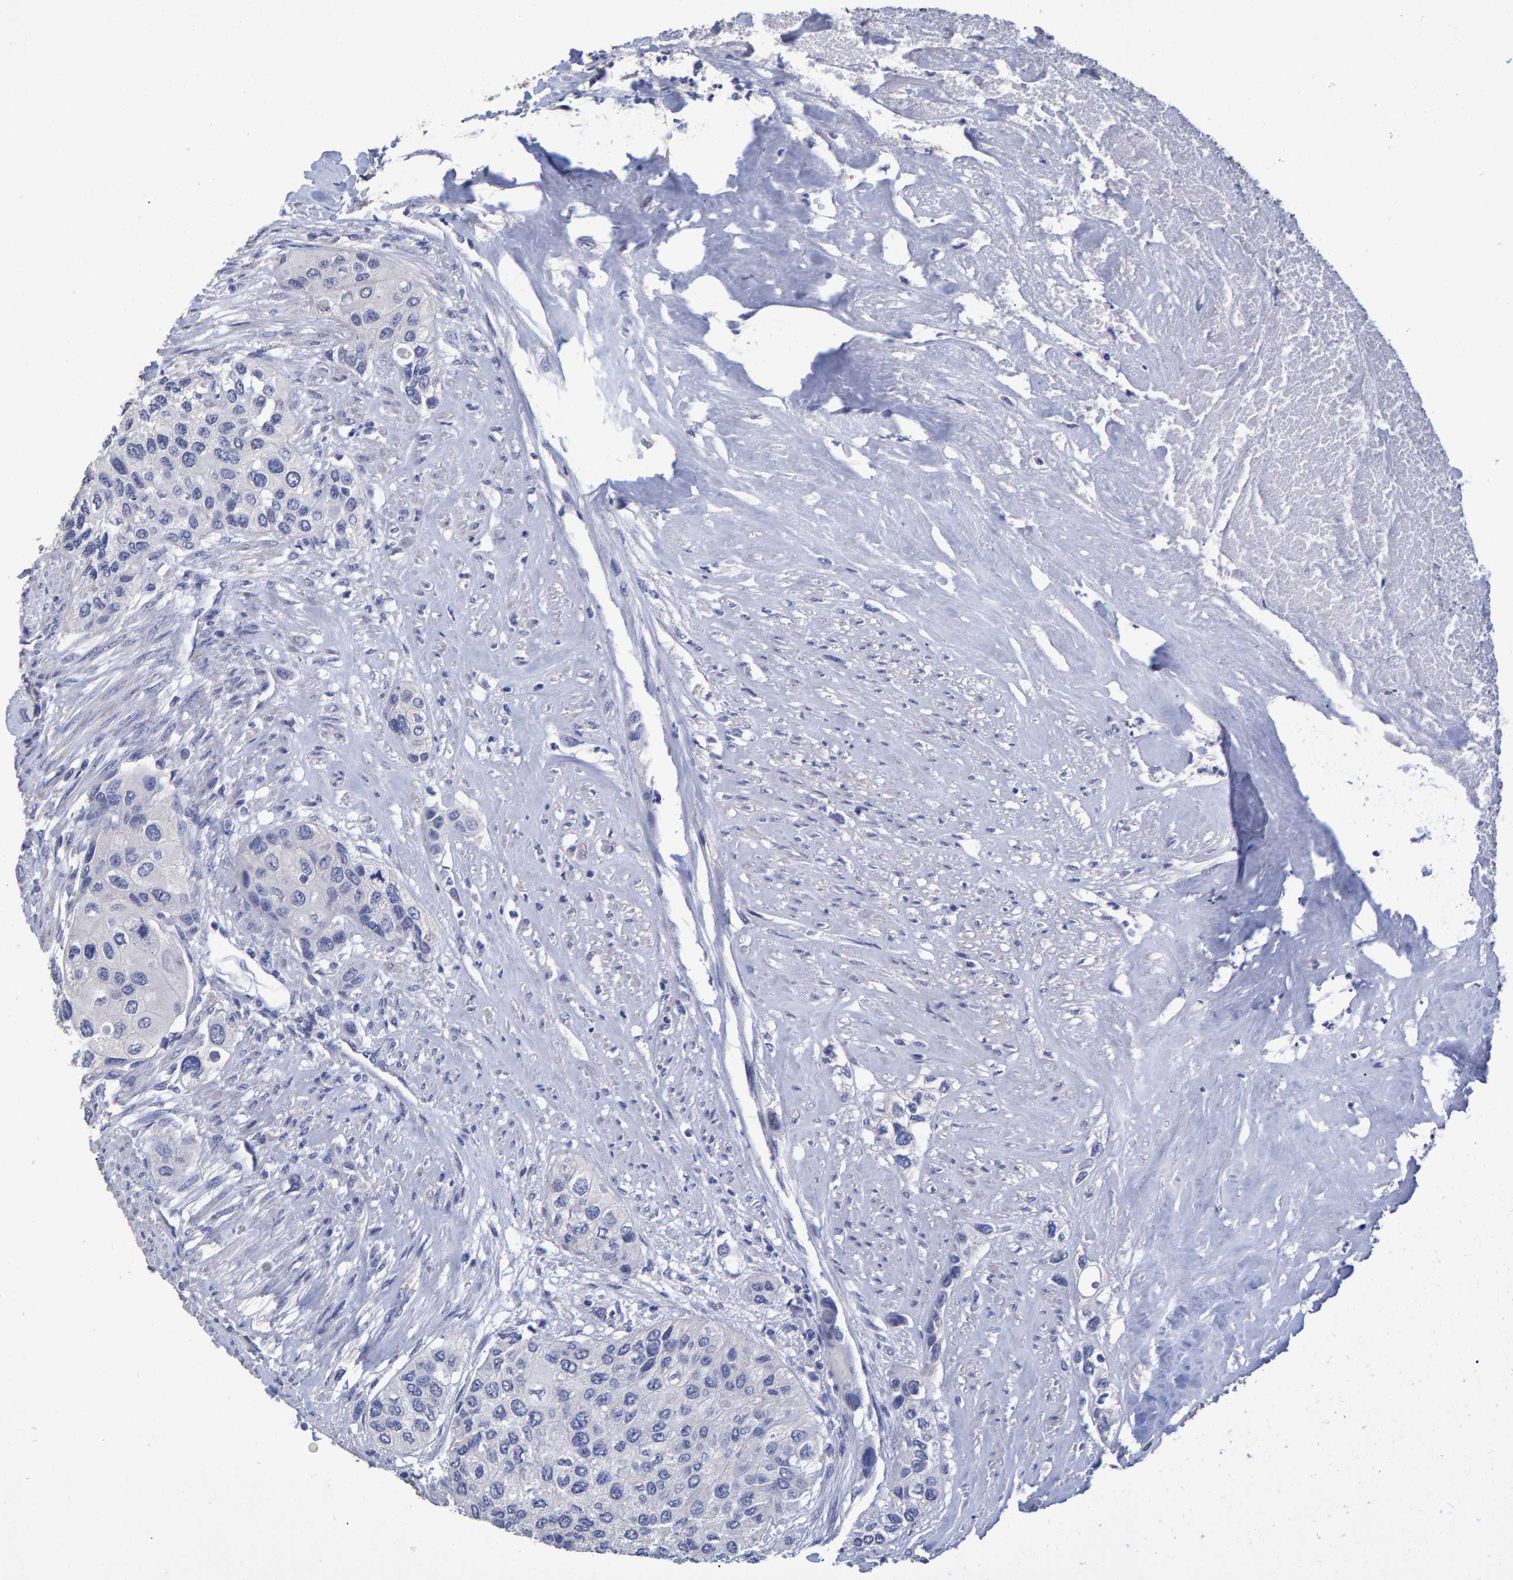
{"staining": {"intensity": "negative", "quantity": "none", "location": "none"}, "tissue": "urothelial cancer", "cell_type": "Tumor cells", "image_type": "cancer", "snomed": [{"axis": "morphology", "description": "Urothelial carcinoma, High grade"}, {"axis": "topography", "description": "Urinary bladder"}], "caption": "Tumor cells are negative for protein expression in human urothelial cancer.", "gene": "HEMGN", "patient": {"sex": "female", "age": 56}}